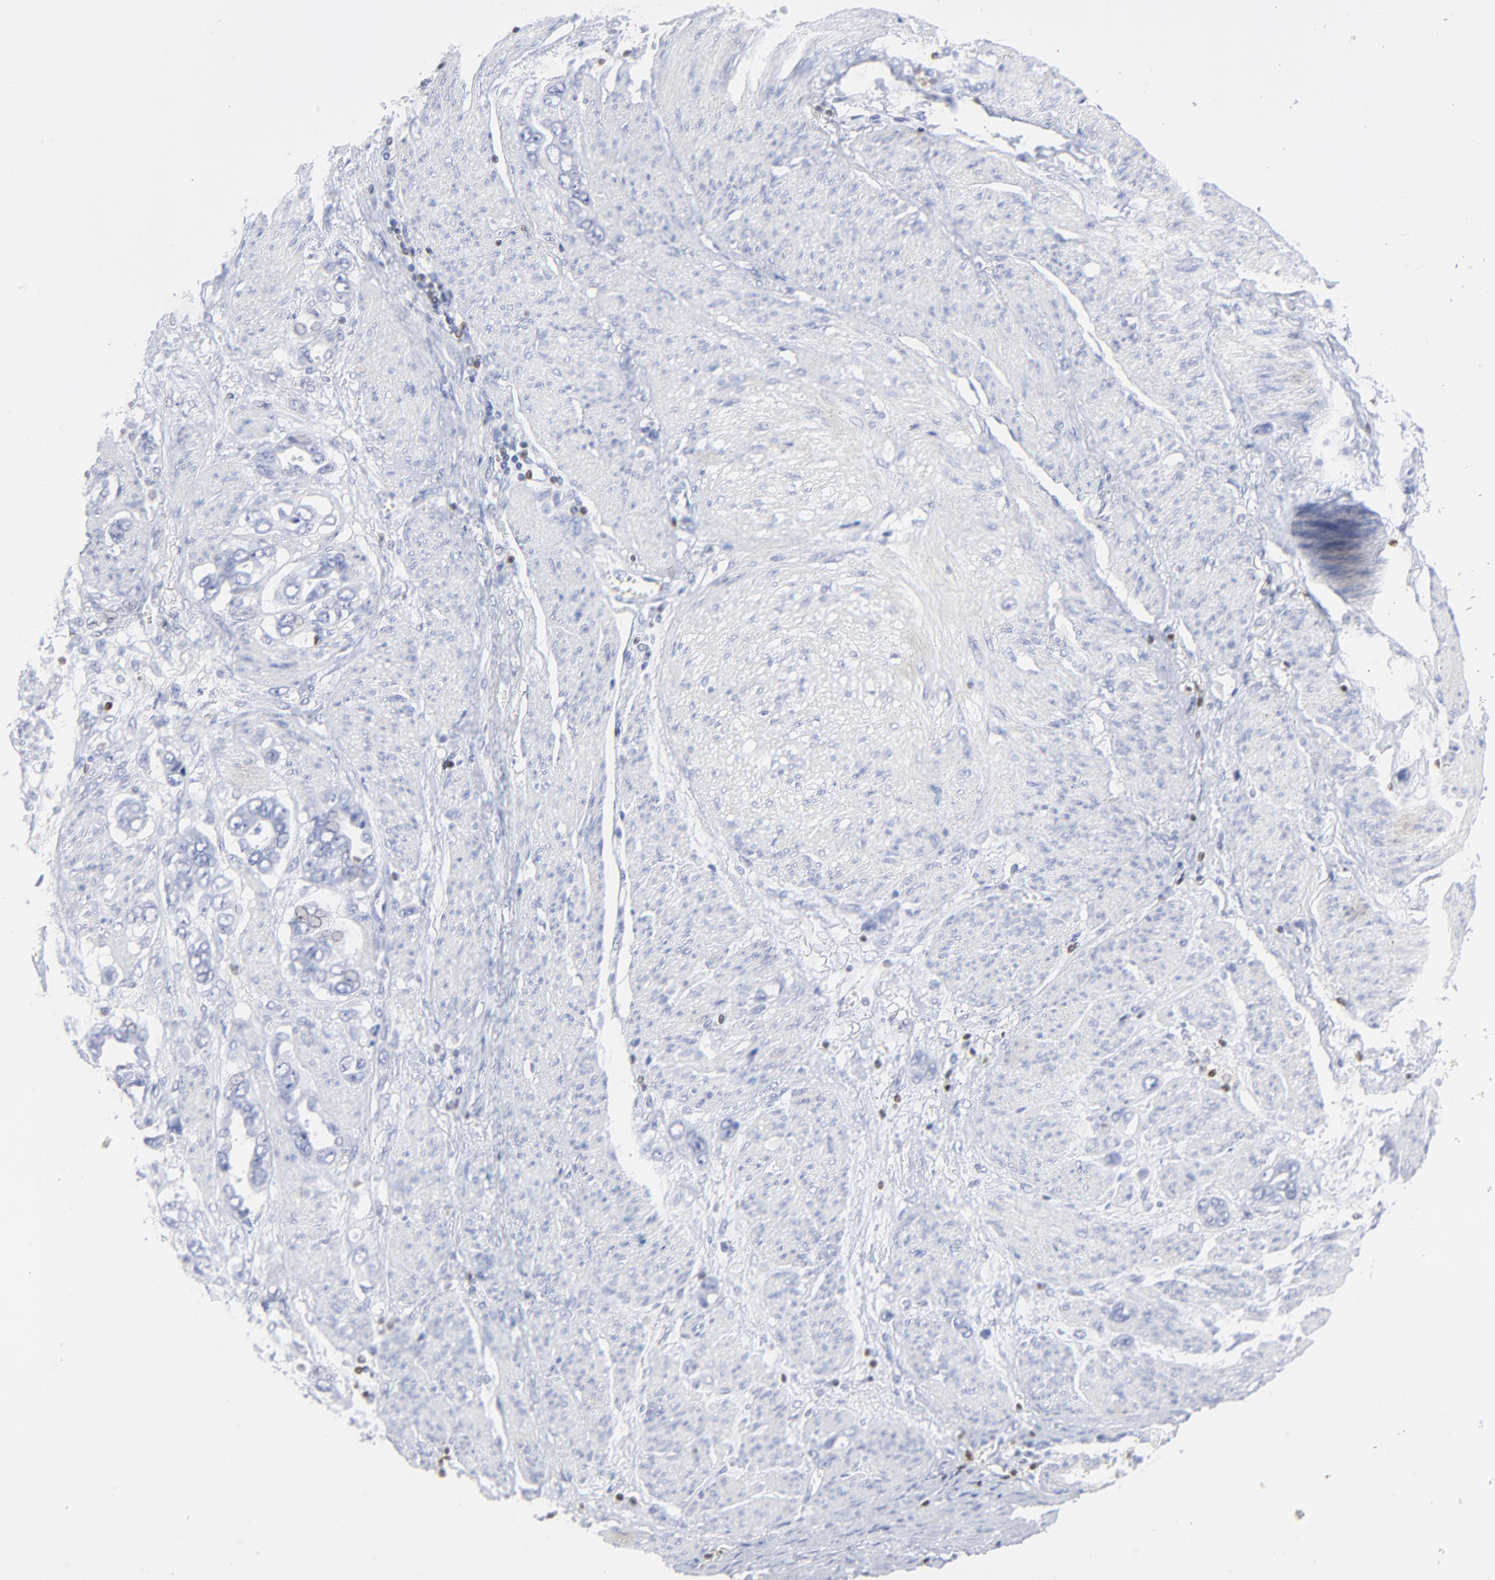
{"staining": {"intensity": "negative", "quantity": "none", "location": "none"}, "tissue": "stomach cancer", "cell_type": "Tumor cells", "image_type": "cancer", "snomed": [{"axis": "morphology", "description": "Adenocarcinoma, NOS"}, {"axis": "topography", "description": "Stomach"}], "caption": "This is an immunohistochemistry photomicrograph of human adenocarcinoma (stomach). There is no expression in tumor cells.", "gene": "ZAP70", "patient": {"sex": "male", "age": 78}}